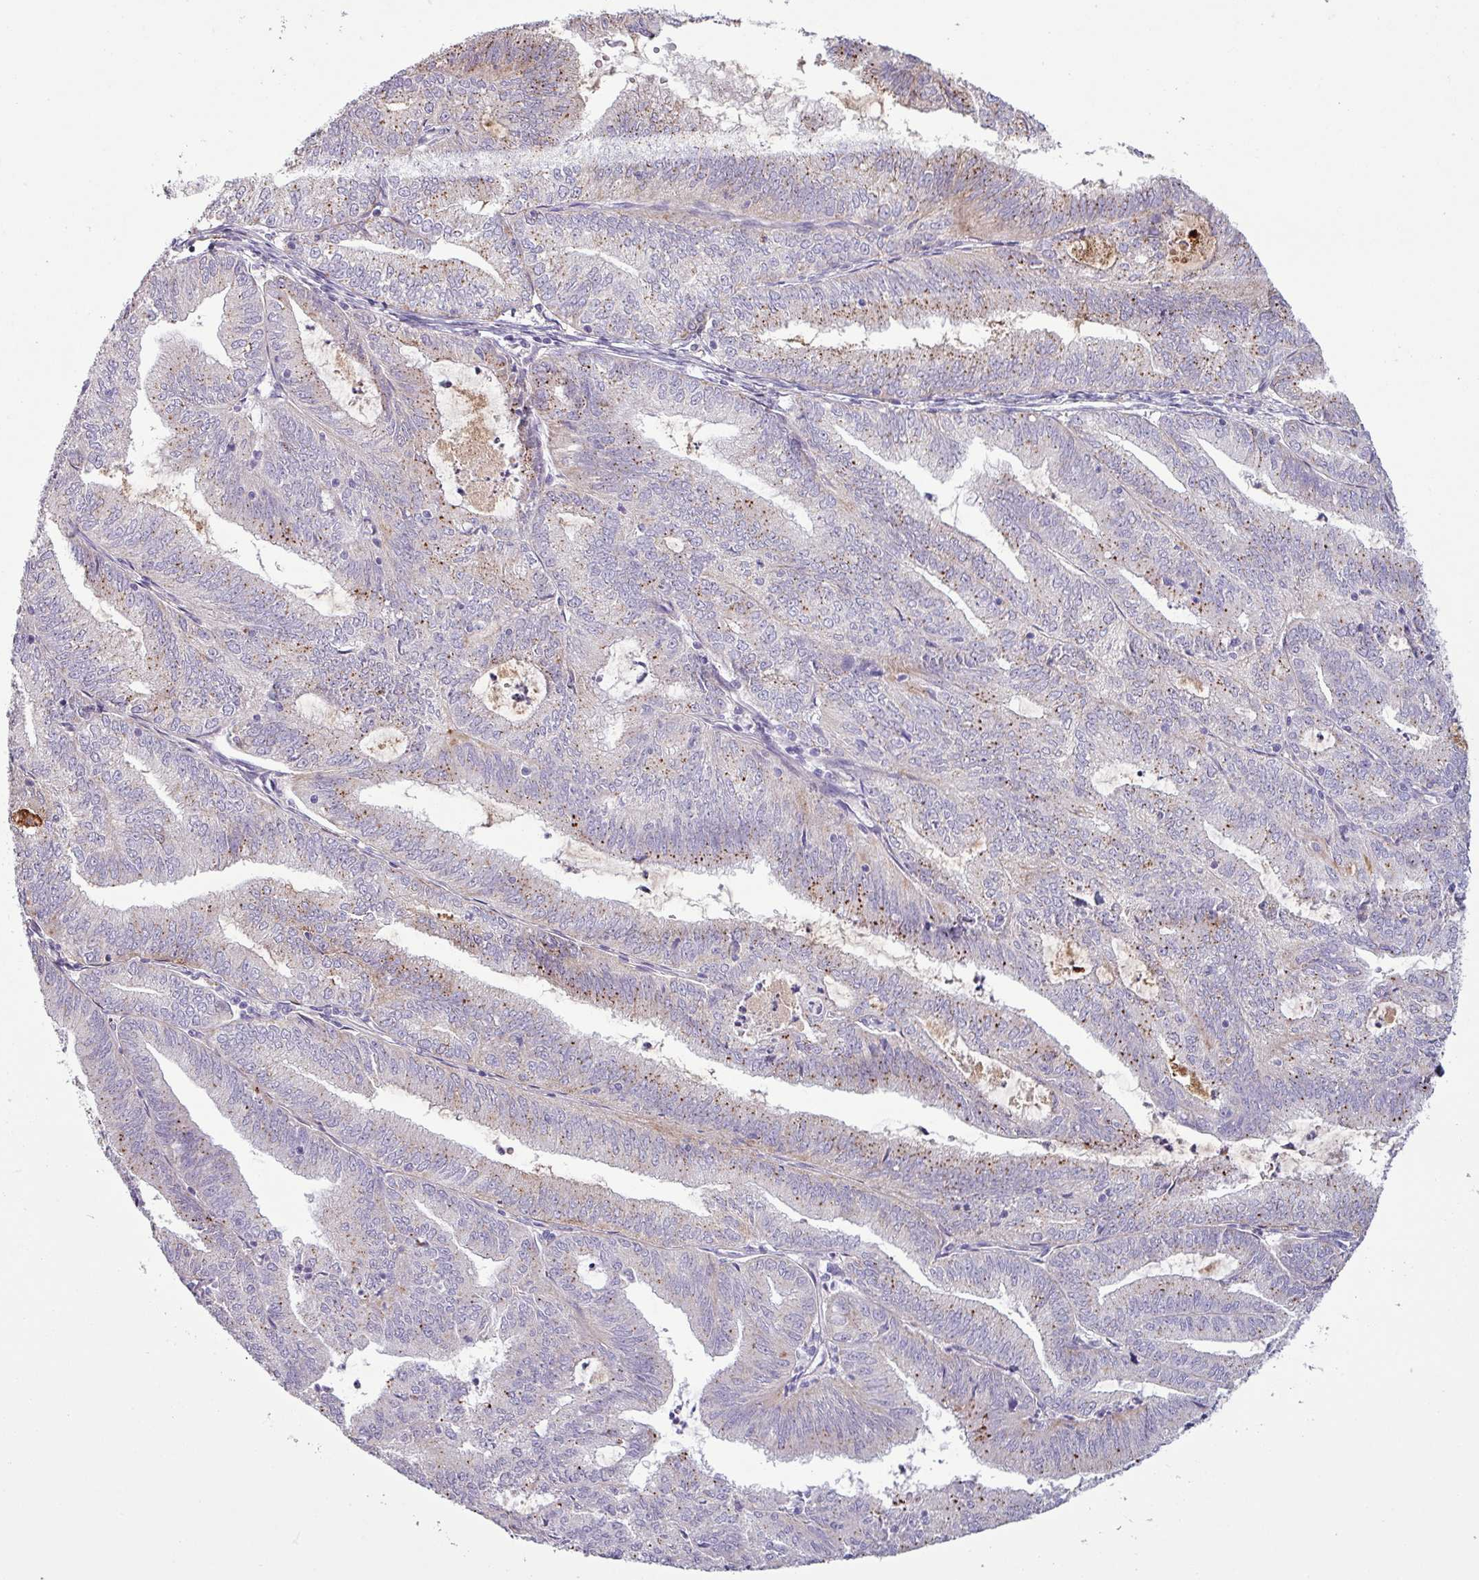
{"staining": {"intensity": "moderate", "quantity": "25%-75%", "location": "cytoplasmic/membranous"}, "tissue": "endometrial cancer", "cell_type": "Tumor cells", "image_type": "cancer", "snomed": [{"axis": "morphology", "description": "Adenocarcinoma, NOS"}, {"axis": "topography", "description": "Endometrium"}], "caption": "Tumor cells reveal moderate cytoplasmic/membranous expression in about 25%-75% of cells in endometrial cancer.", "gene": "C4B", "patient": {"sex": "female", "age": 70}}